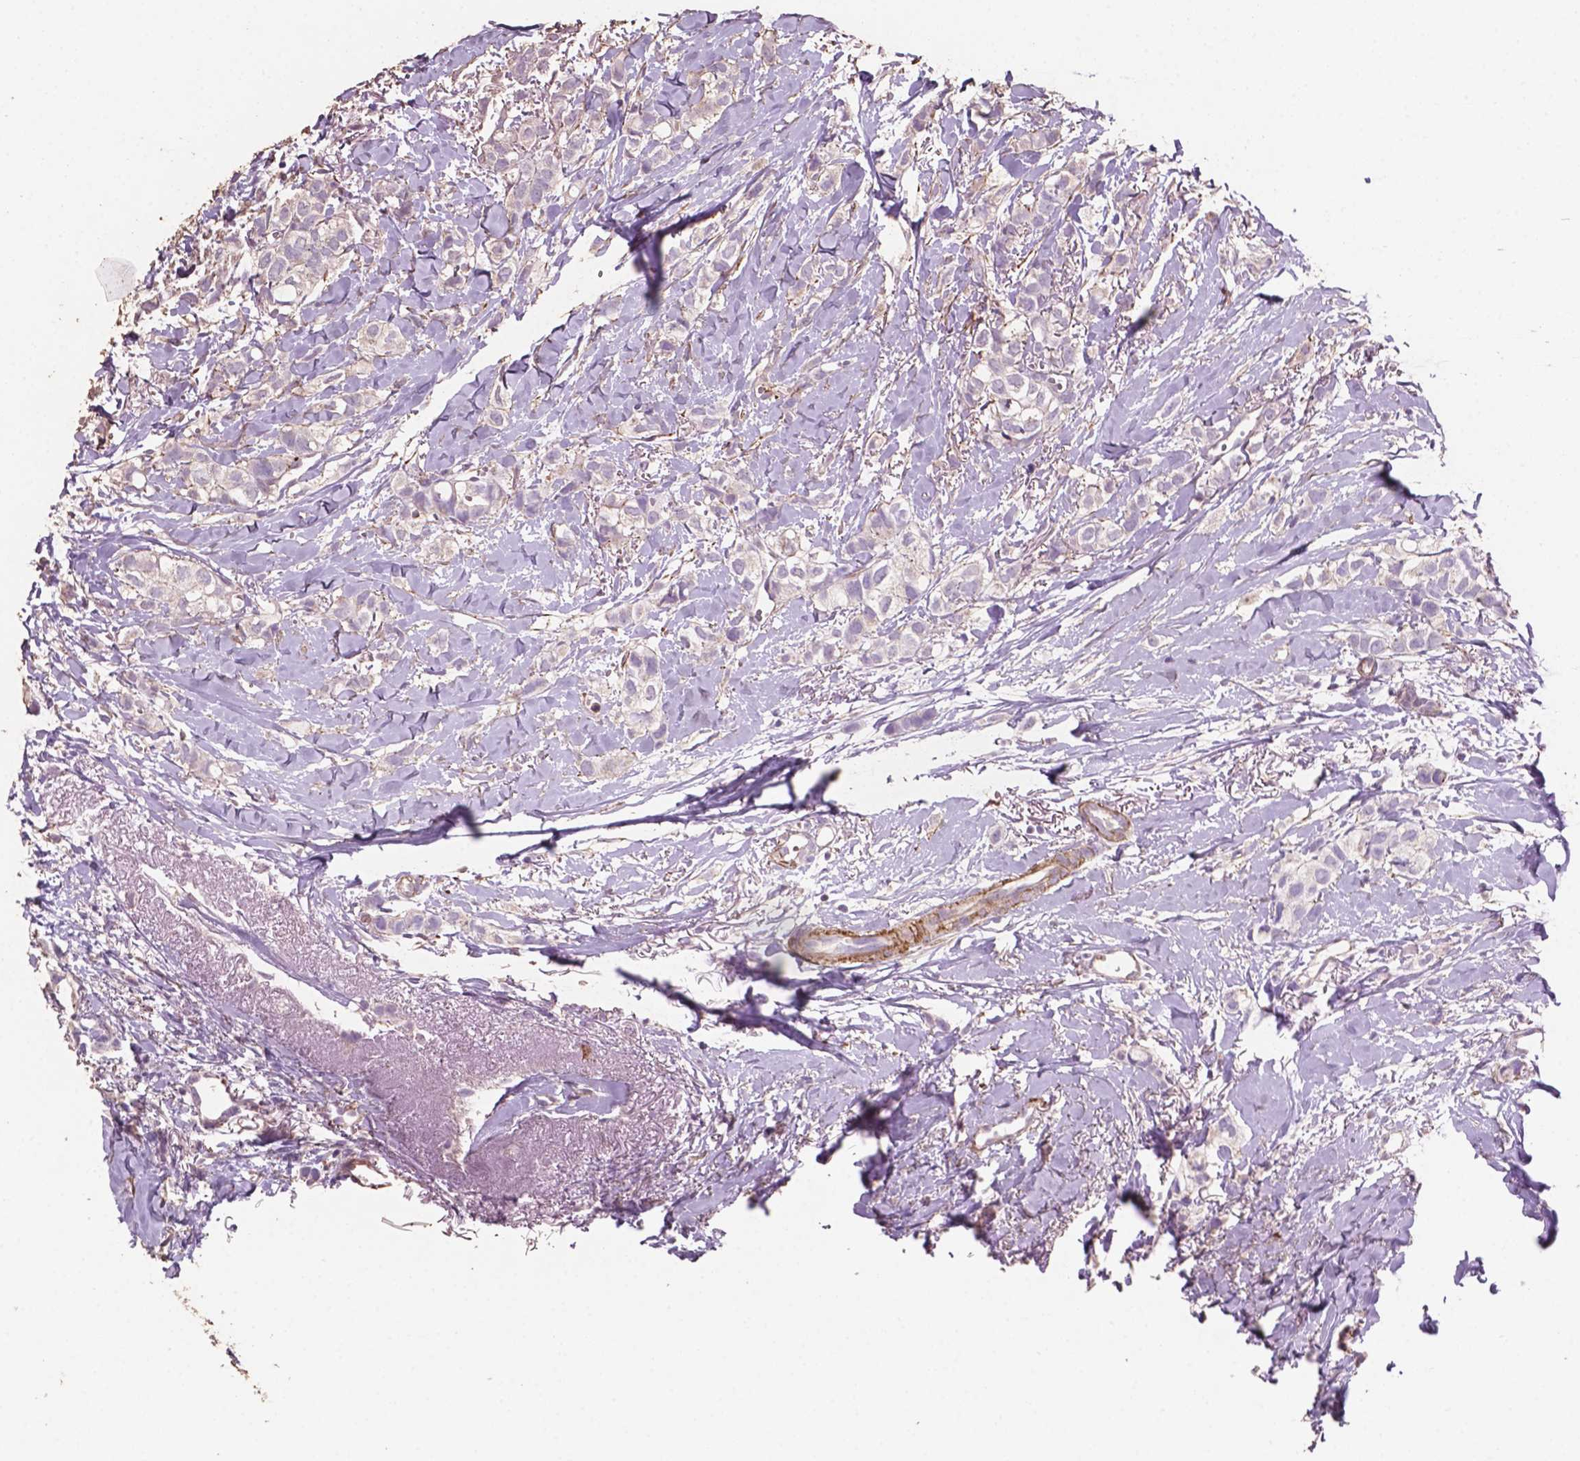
{"staining": {"intensity": "negative", "quantity": "none", "location": "none"}, "tissue": "breast cancer", "cell_type": "Tumor cells", "image_type": "cancer", "snomed": [{"axis": "morphology", "description": "Duct carcinoma"}, {"axis": "topography", "description": "Breast"}], "caption": "A photomicrograph of breast intraductal carcinoma stained for a protein demonstrates no brown staining in tumor cells. (DAB (3,3'-diaminobenzidine) immunohistochemistry with hematoxylin counter stain).", "gene": "COMMD4", "patient": {"sex": "female", "age": 85}}